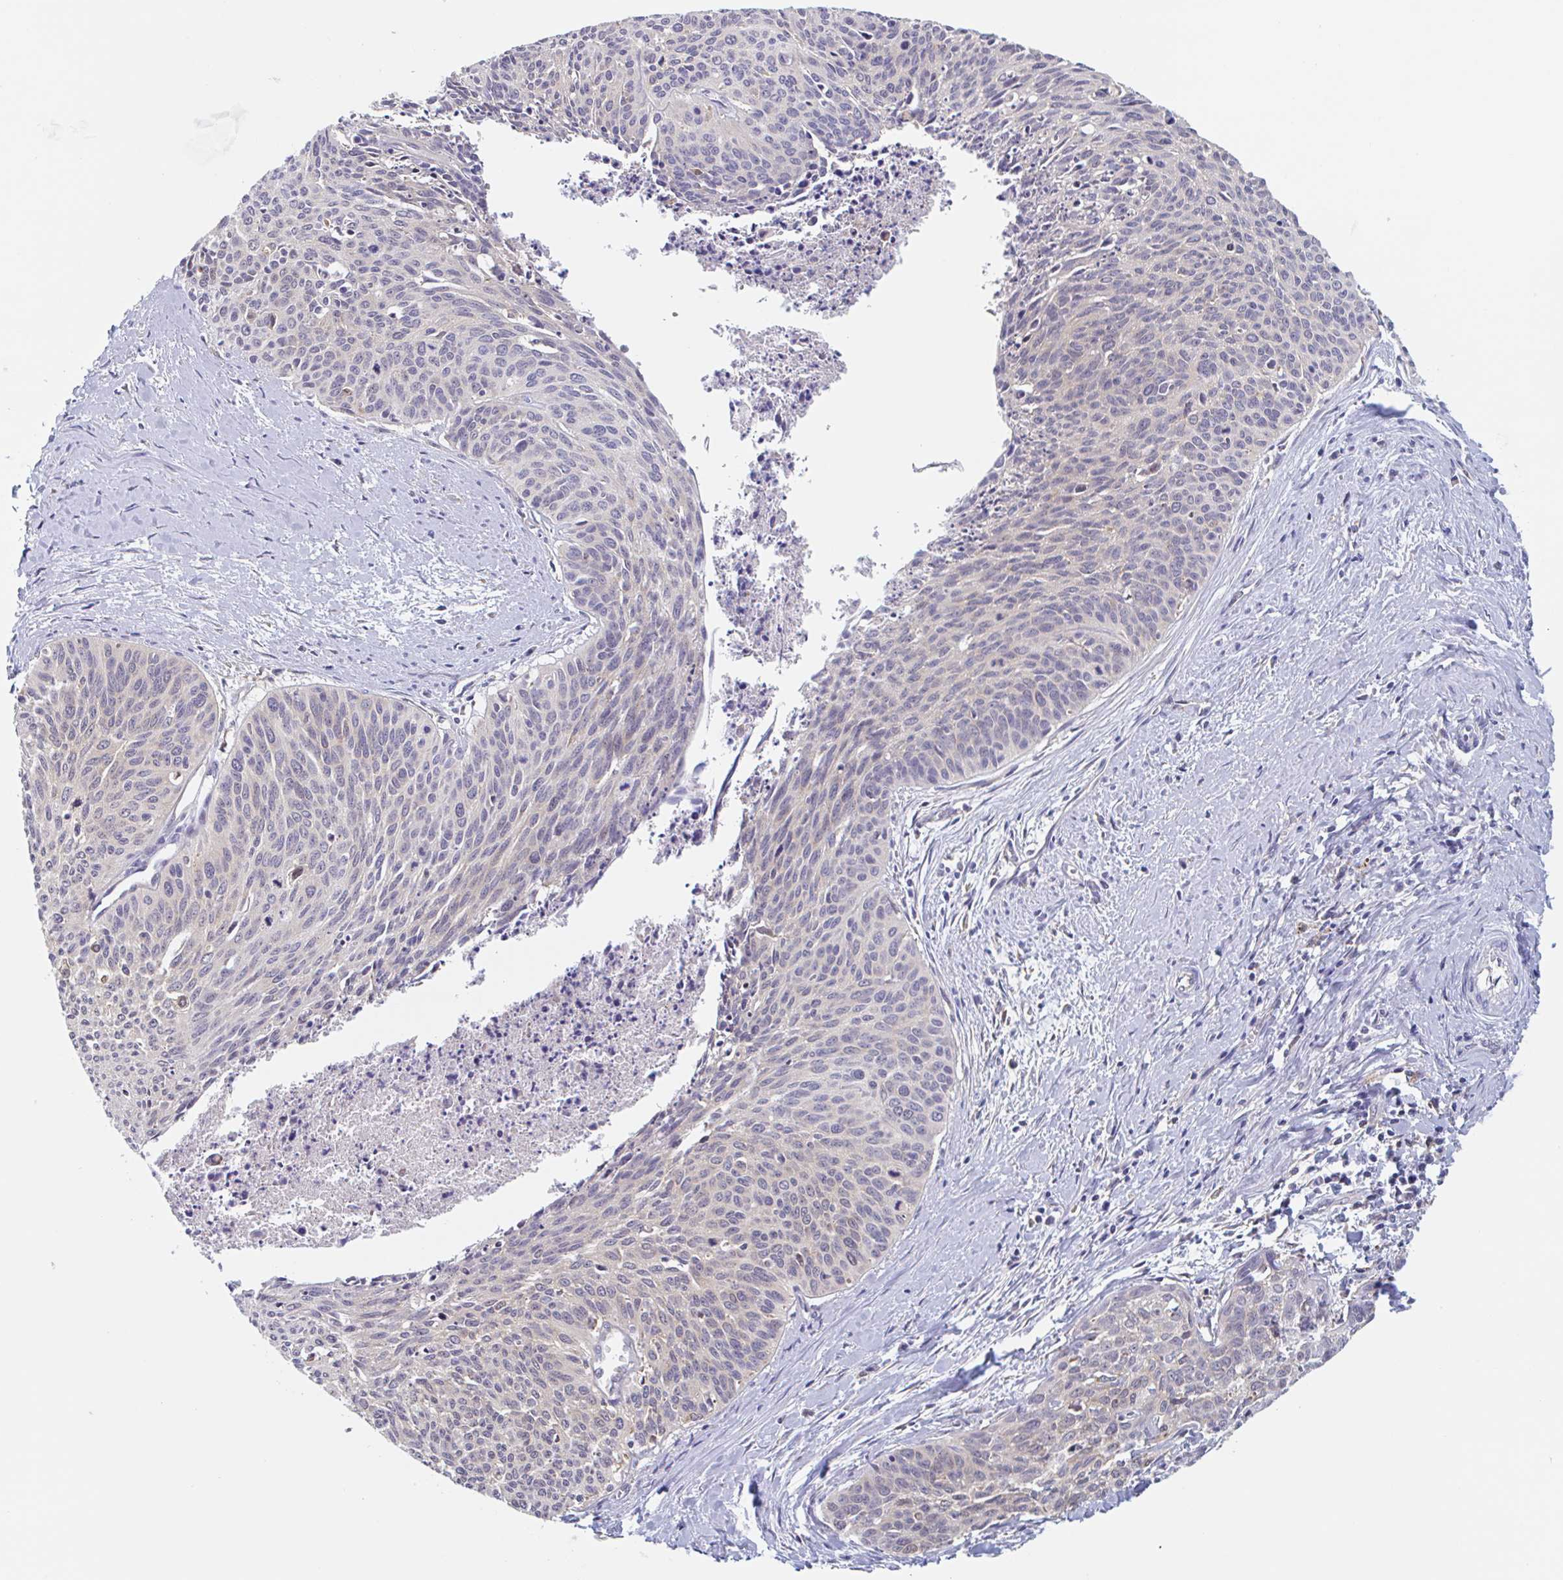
{"staining": {"intensity": "negative", "quantity": "none", "location": "none"}, "tissue": "cervical cancer", "cell_type": "Tumor cells", "image_type": "cancer", "snomed": [{"axis": "morphology", "description": "Squamous cell carcinoma, NOS"}, {"axis": "topography", "description": "Cervix"}], "caption": "A histopathology image of cervical cancer stained for a protein displays no brown staining in tumor cells.", "gene": "SNX8", "patient": {"sex": "female", "age": 55}}